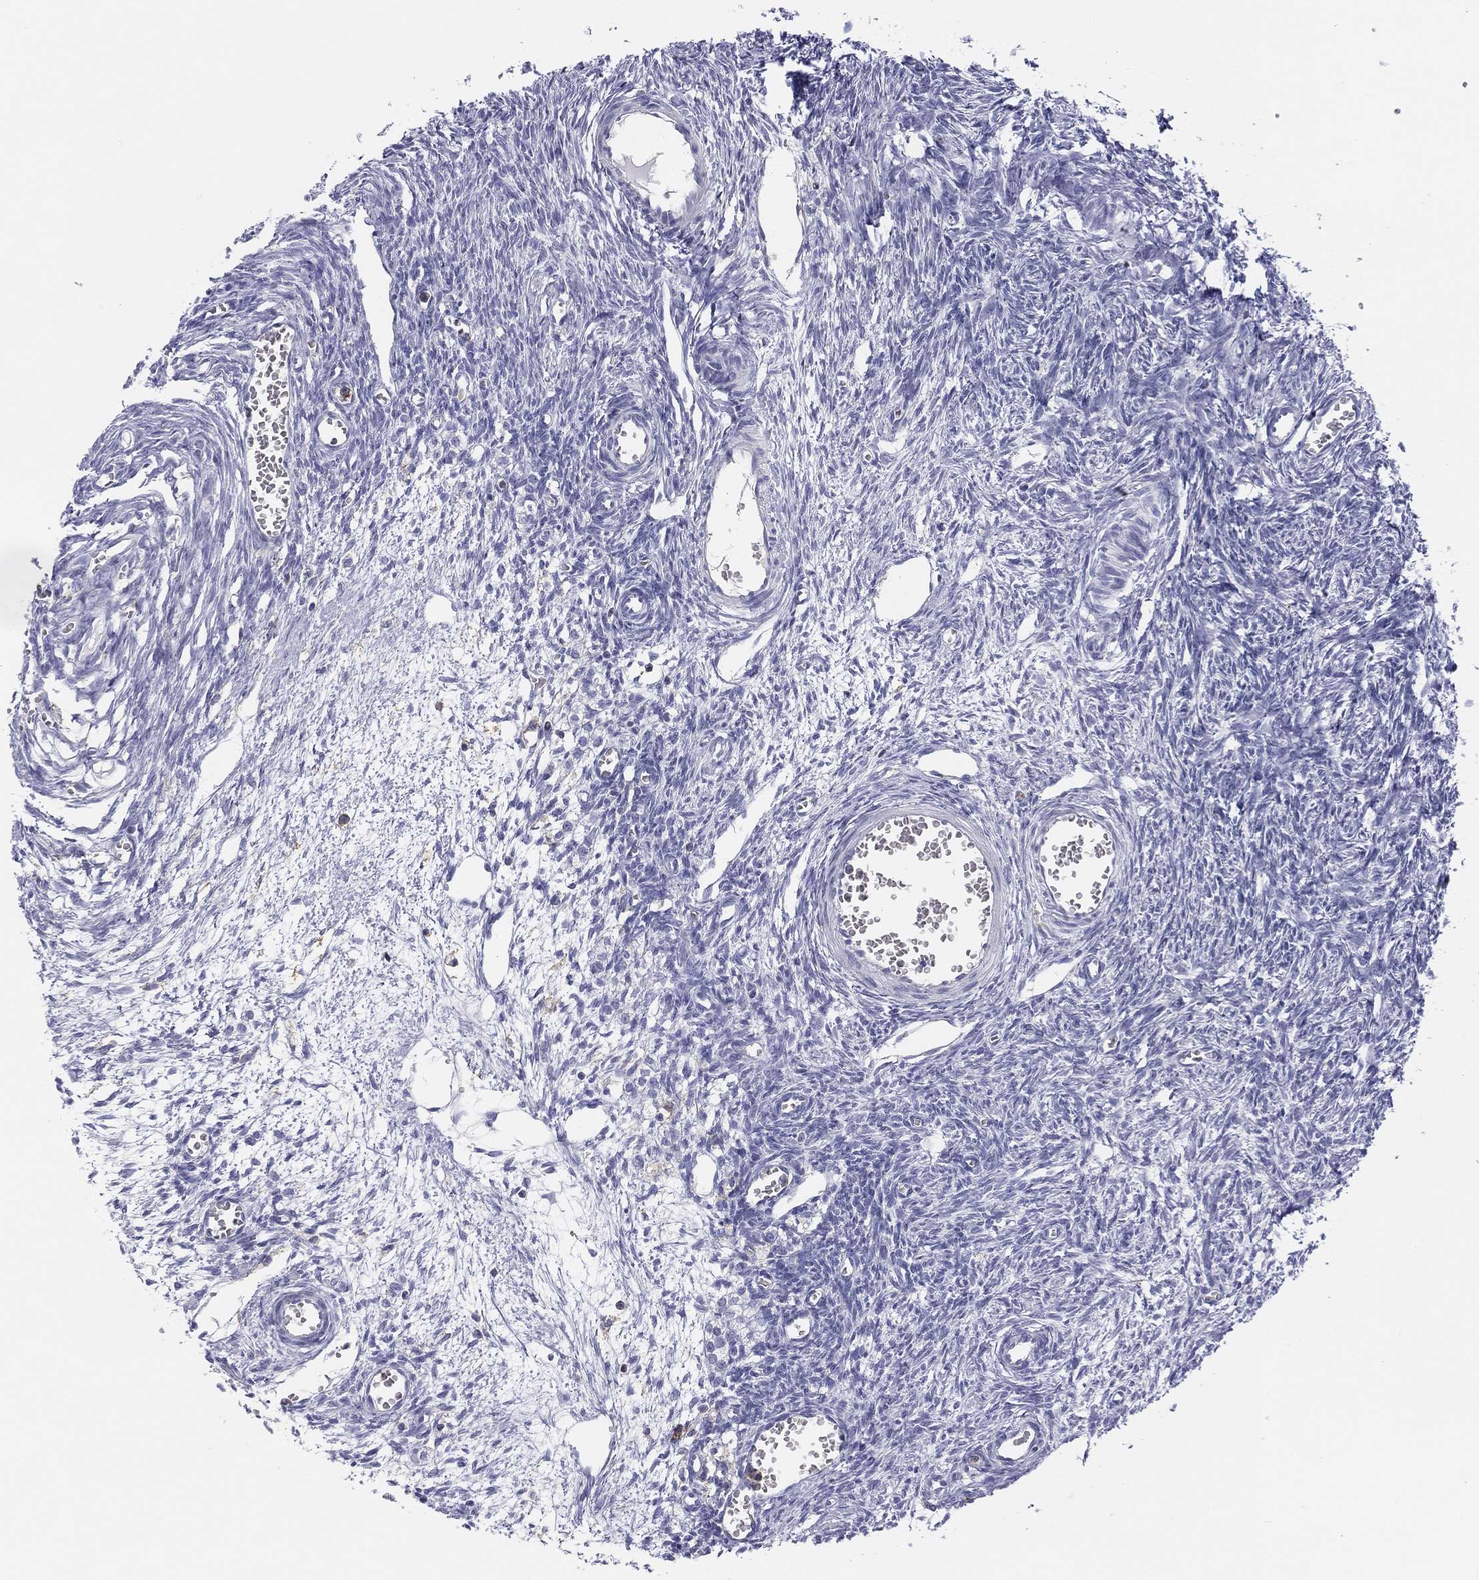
{"staining": {"intensity": "negative", "quantity": "none", "location": "none"}, "tissue": "ovary", "cell_type": "Ovarian stroma cells", "image_type": "normal", "snomed": [{"axis": "morphology", "description": "Normal tissue, NOS"}, {"axis": "topography", "description": "Ovary"}], "caption": "Ovary stained for a protein using IHC reveals no staining ovarian stroma cells.", "gene": "SELPLG", "patient": {"sex": "female", "age": 27}}